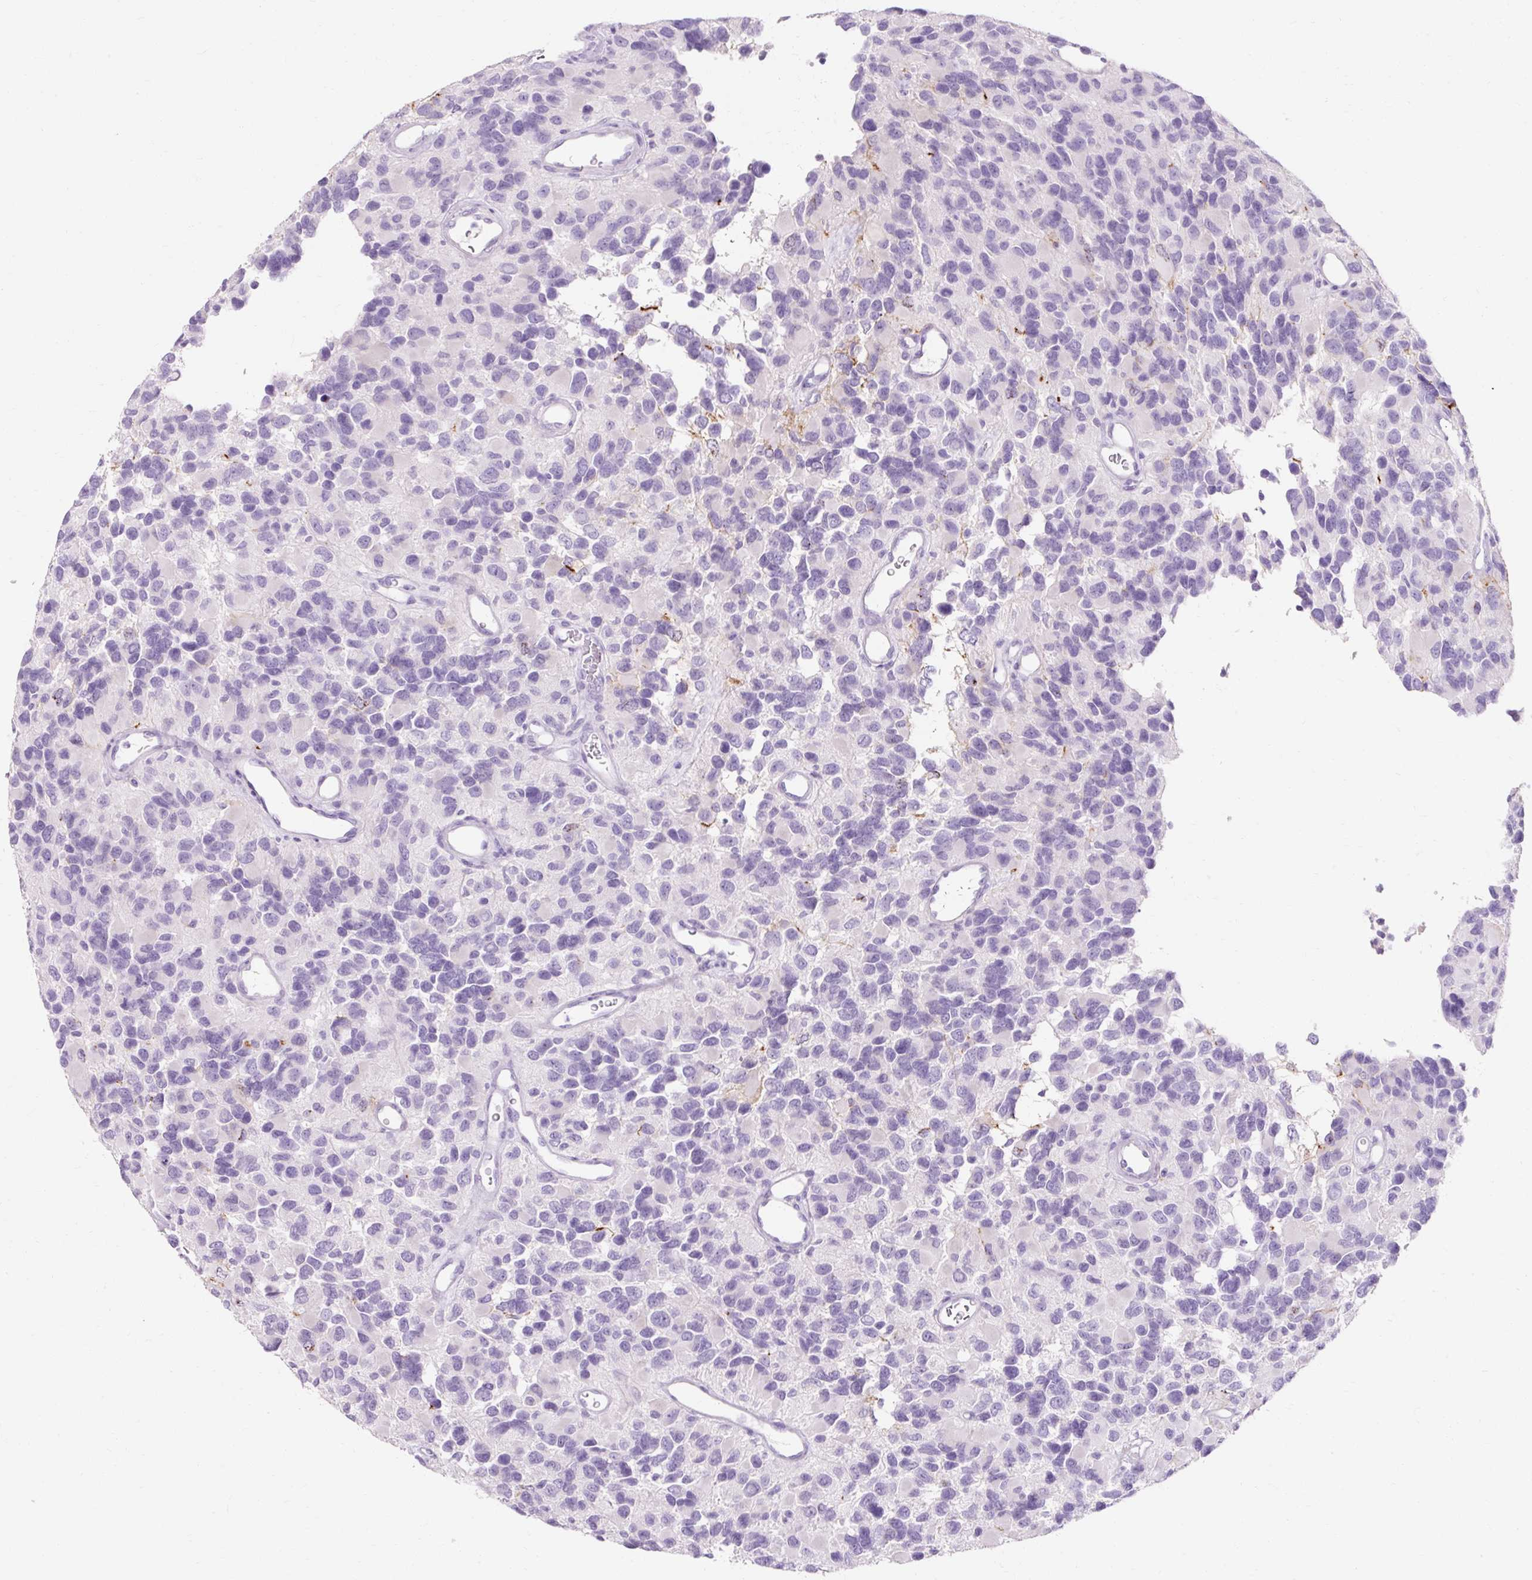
{"staining": {"intensity": "negative", "quantity": "none", "location": "none"}, "tissue": "glioma", "cell_type": "Tumor cells", "image_type": "cancer", "snomed": [{"axis": "morphology", "description": "Glioma, malignant, High grade"}, {"axis": "topography", "description": "Brain"}], "caption": "This is an immunohistochemistry photomicrograph of glioma. There is no positivity in tumor cells.", "gene": "CLDN25", "patient": {"sex": "male", "age": 77}}